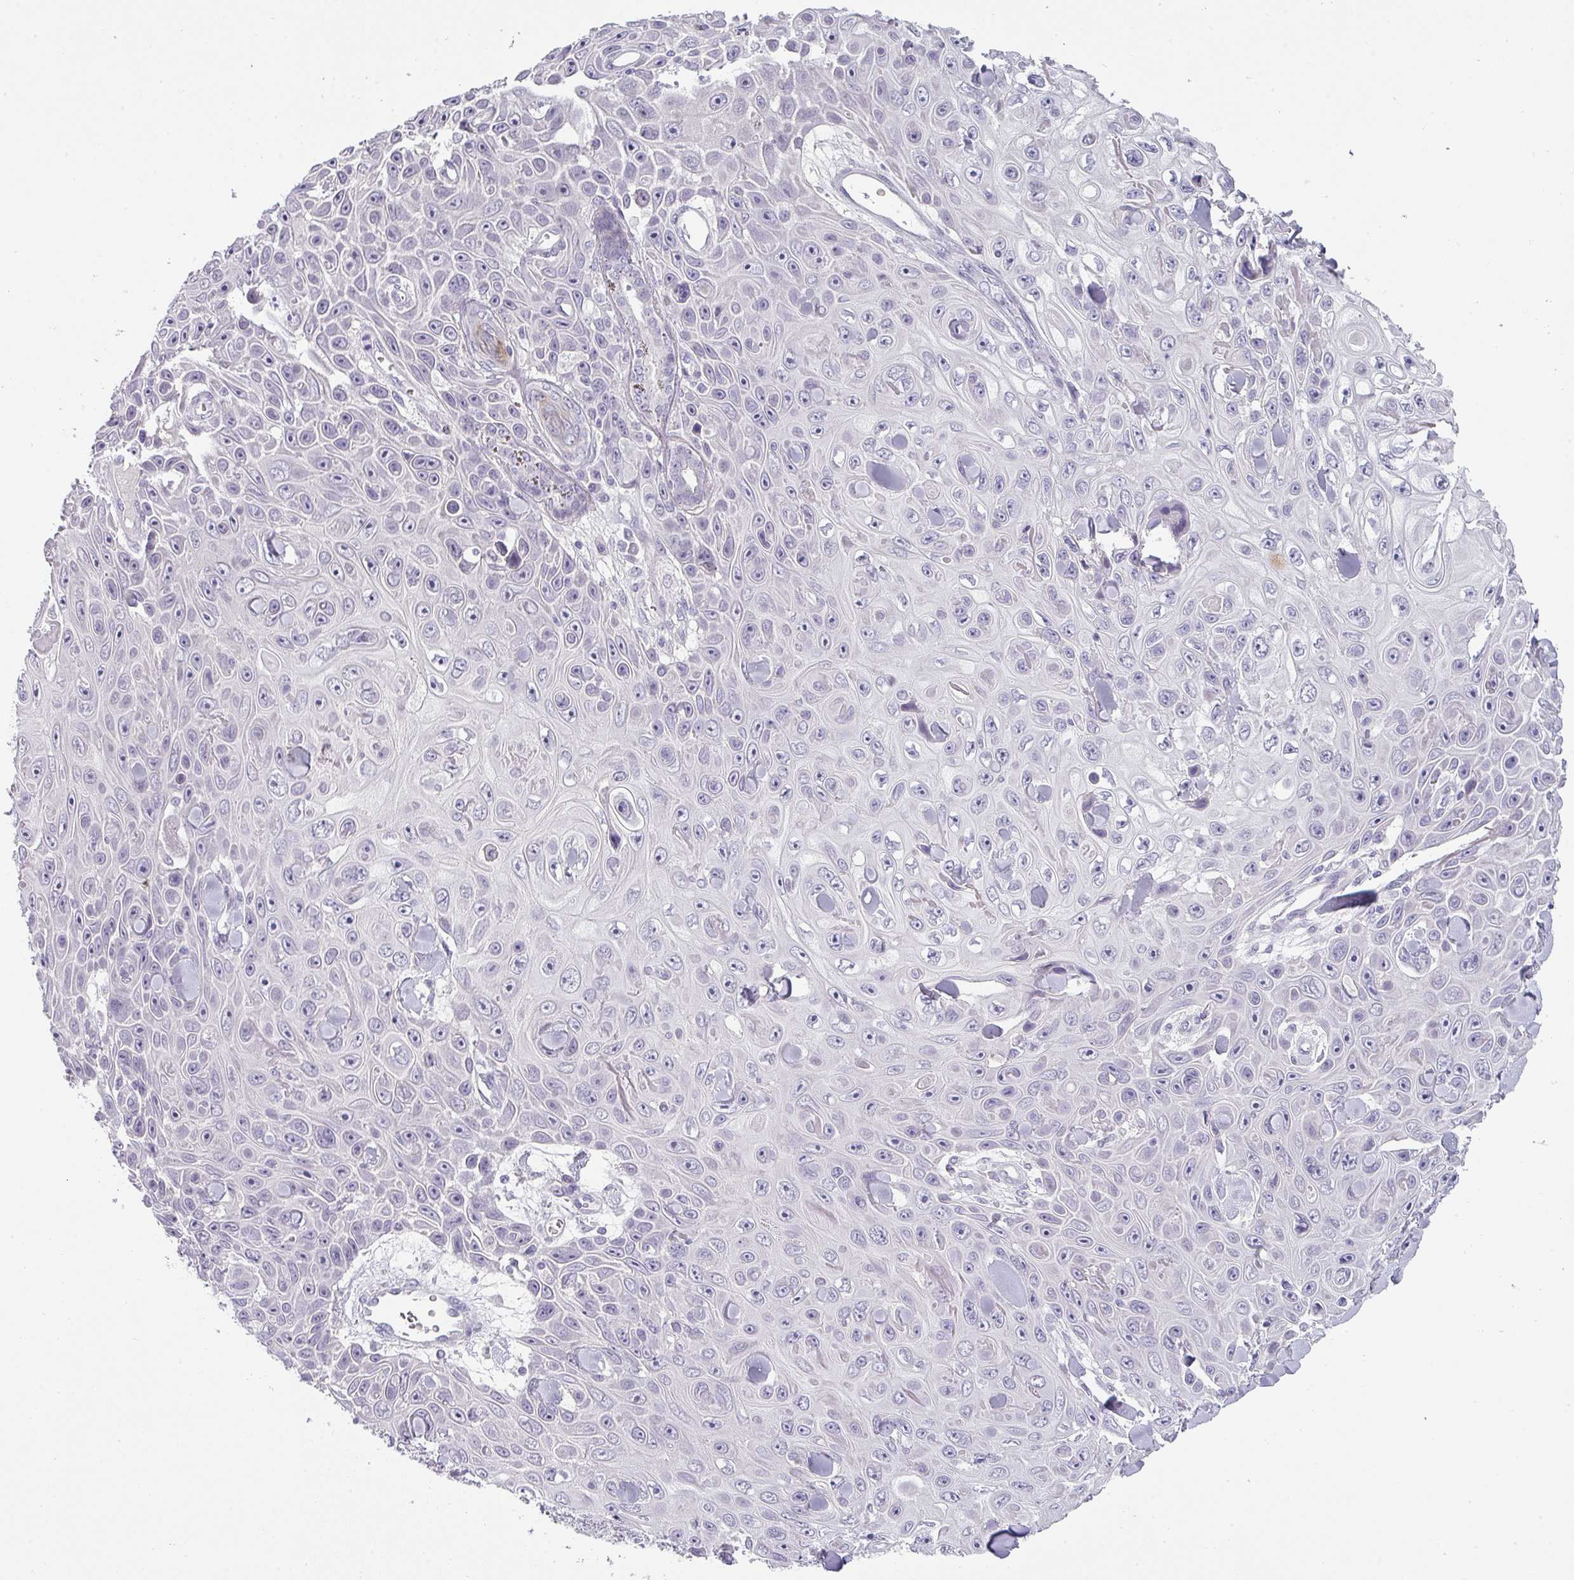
{"staining": {"intensity": "negative", "quantity": "none", "location": "none"}, "tissue": "skin cancer", "cell_type": "Tumor cells", "image_type": "cancer", "snomed": [{"axis": "morphology", "description": "Squamous cell carcinoma, NOS"}, {"axis": "topography", "description": "Skin"}], "caption": "DAB immunohistochemical staining of skin squamous cell carcinoma exhibits no significant positivity in tumor cells.", "gene": "BTLA", "patient": {"sex": "male", "age": 82}}